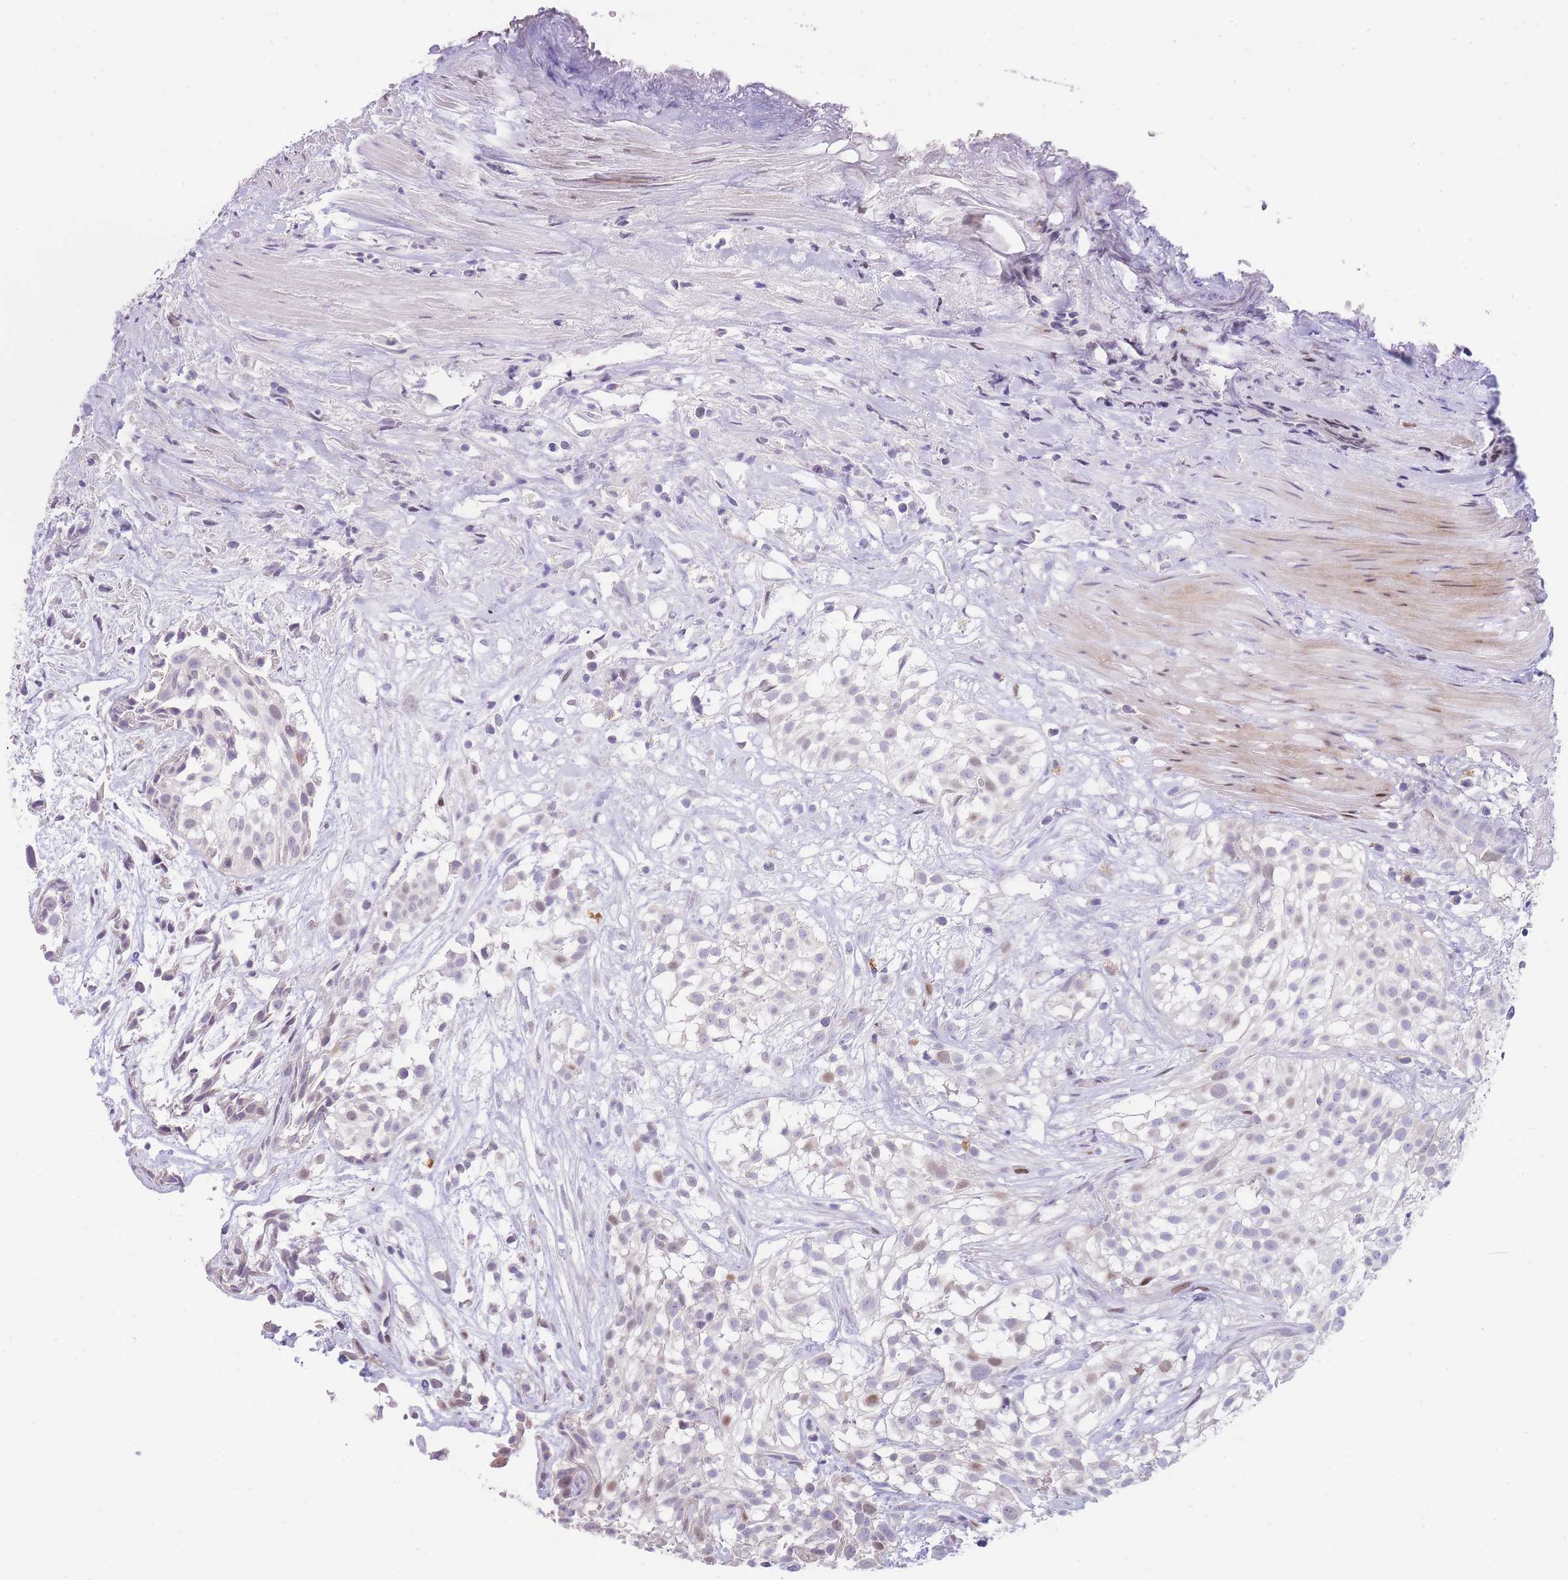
{"staining": {"intensity": "weak", "quantity": "<25%", "location": "nuclear"}, "tissue": "urothelial cancer", "cell_type": "Tumor cells", "image_type": "cancer", "snomed": [{"axis": "morphology", "description": "Urothelial carcinoma, High grade"}, {"axis": "topography", "description": "Urinary bladder"}], "caption": "The micrograph demonstrates no significant positivity in tumor cells of high-grade urothelial carcinoma.", "gene": "SHCBP1", "patient": {"sex": "male", "age": 56}}